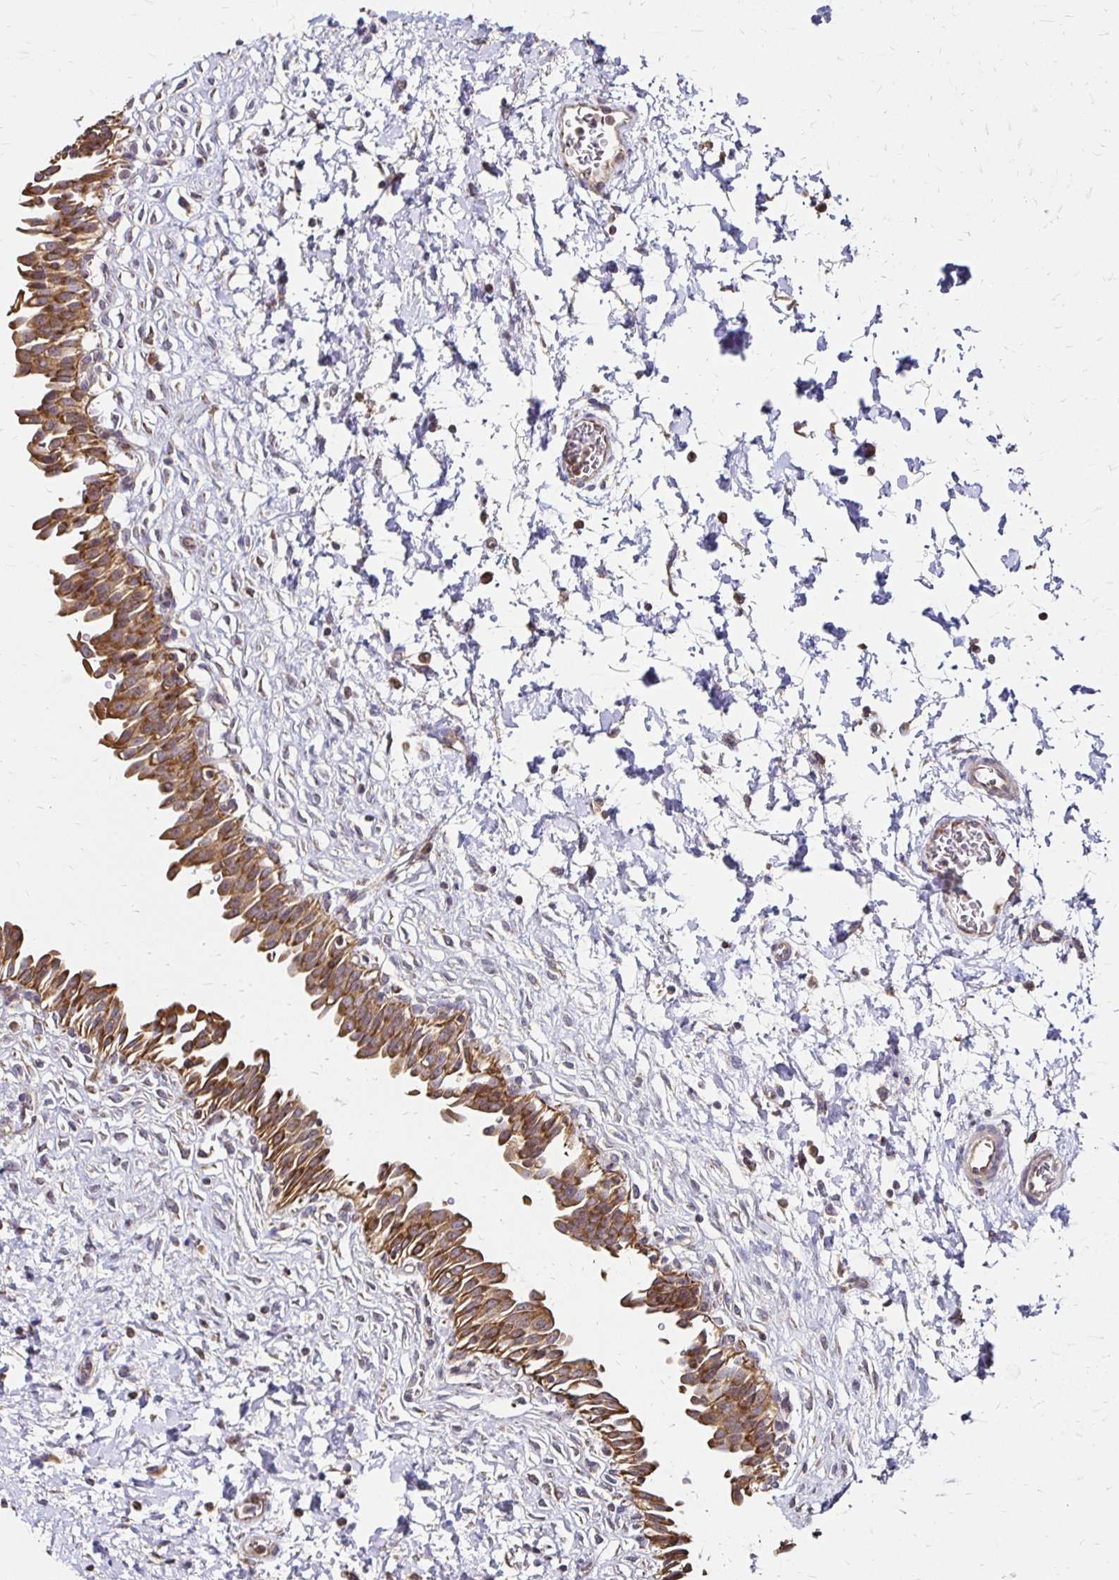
{"staining": {"intensity": "moderate", "quantity": ">75%", "location": "cytoplasmic/membranous"}, "tissue": "urinary bladder", "cell_type": "Urothelial cells", "image_type": "normal", "snomed": [{"axis": "morphology", "description": "Normal tissue, NOS"}, {"axis": "topography", "description": "Urinary bladder"}], "caption": "Normal urinary bladder demonstrates moderate cytoplasmic/membranous staining in about >75% of urothelial cells Ihc stains the protein of interest in brown and the nuclei are stained blue..", "gene": "ZW10", "patient": {"sex": "male", "age": 37}}